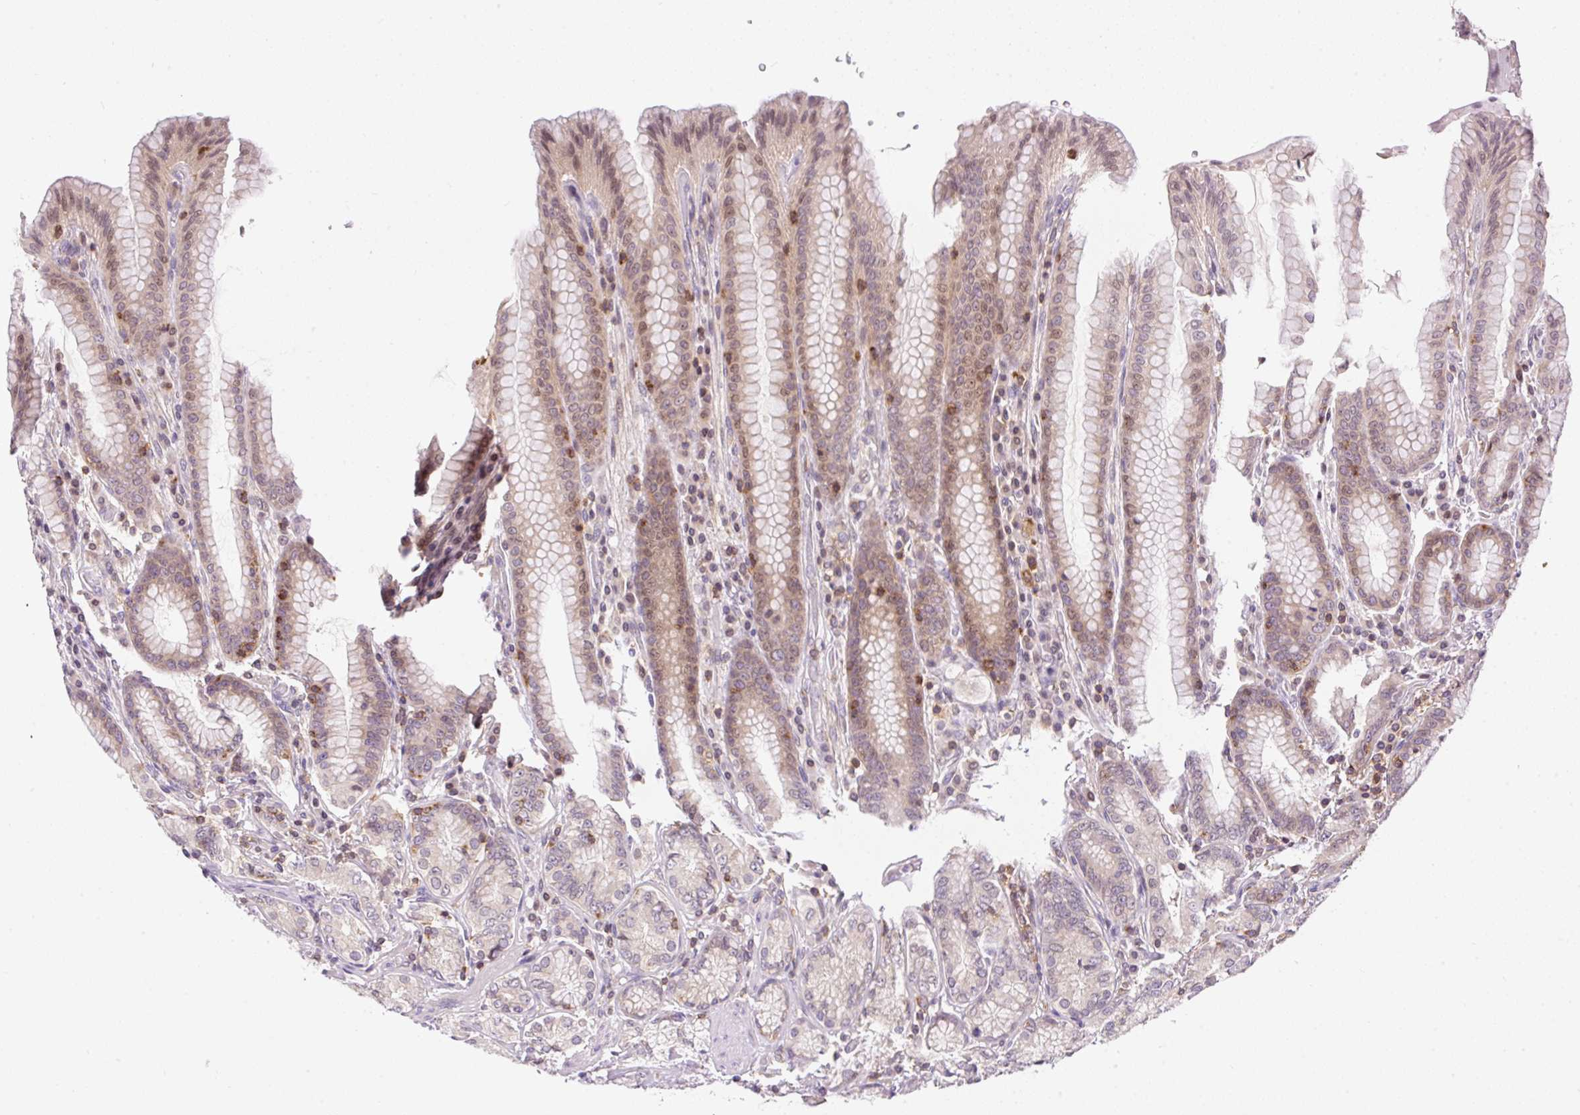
{"staining": {"intensity": "weak", "quantity": "25%-75%", "location": "cytoplasmic/membranous,nuclear"}, "tissue": "stomach", "cell_type": "Glandular cells", "image_type": "normal", "snomed": [{"axis": "morphology", "description": "Normal tissue, NOS"}, {"axis": "topography", "description": "Stomach, upper"}, {"axis": "topography", "description": "Stomach, lower"}], "caption": "IHC micrograph of unremarkable stomach stained for a protein (brown), which shows low levels of weak cytoplasmic/membranous,nuclear staining in about 25%-75% of glandular cells.", "gene": "CARD11", "patient": {"sex": "female", "age": 76}}